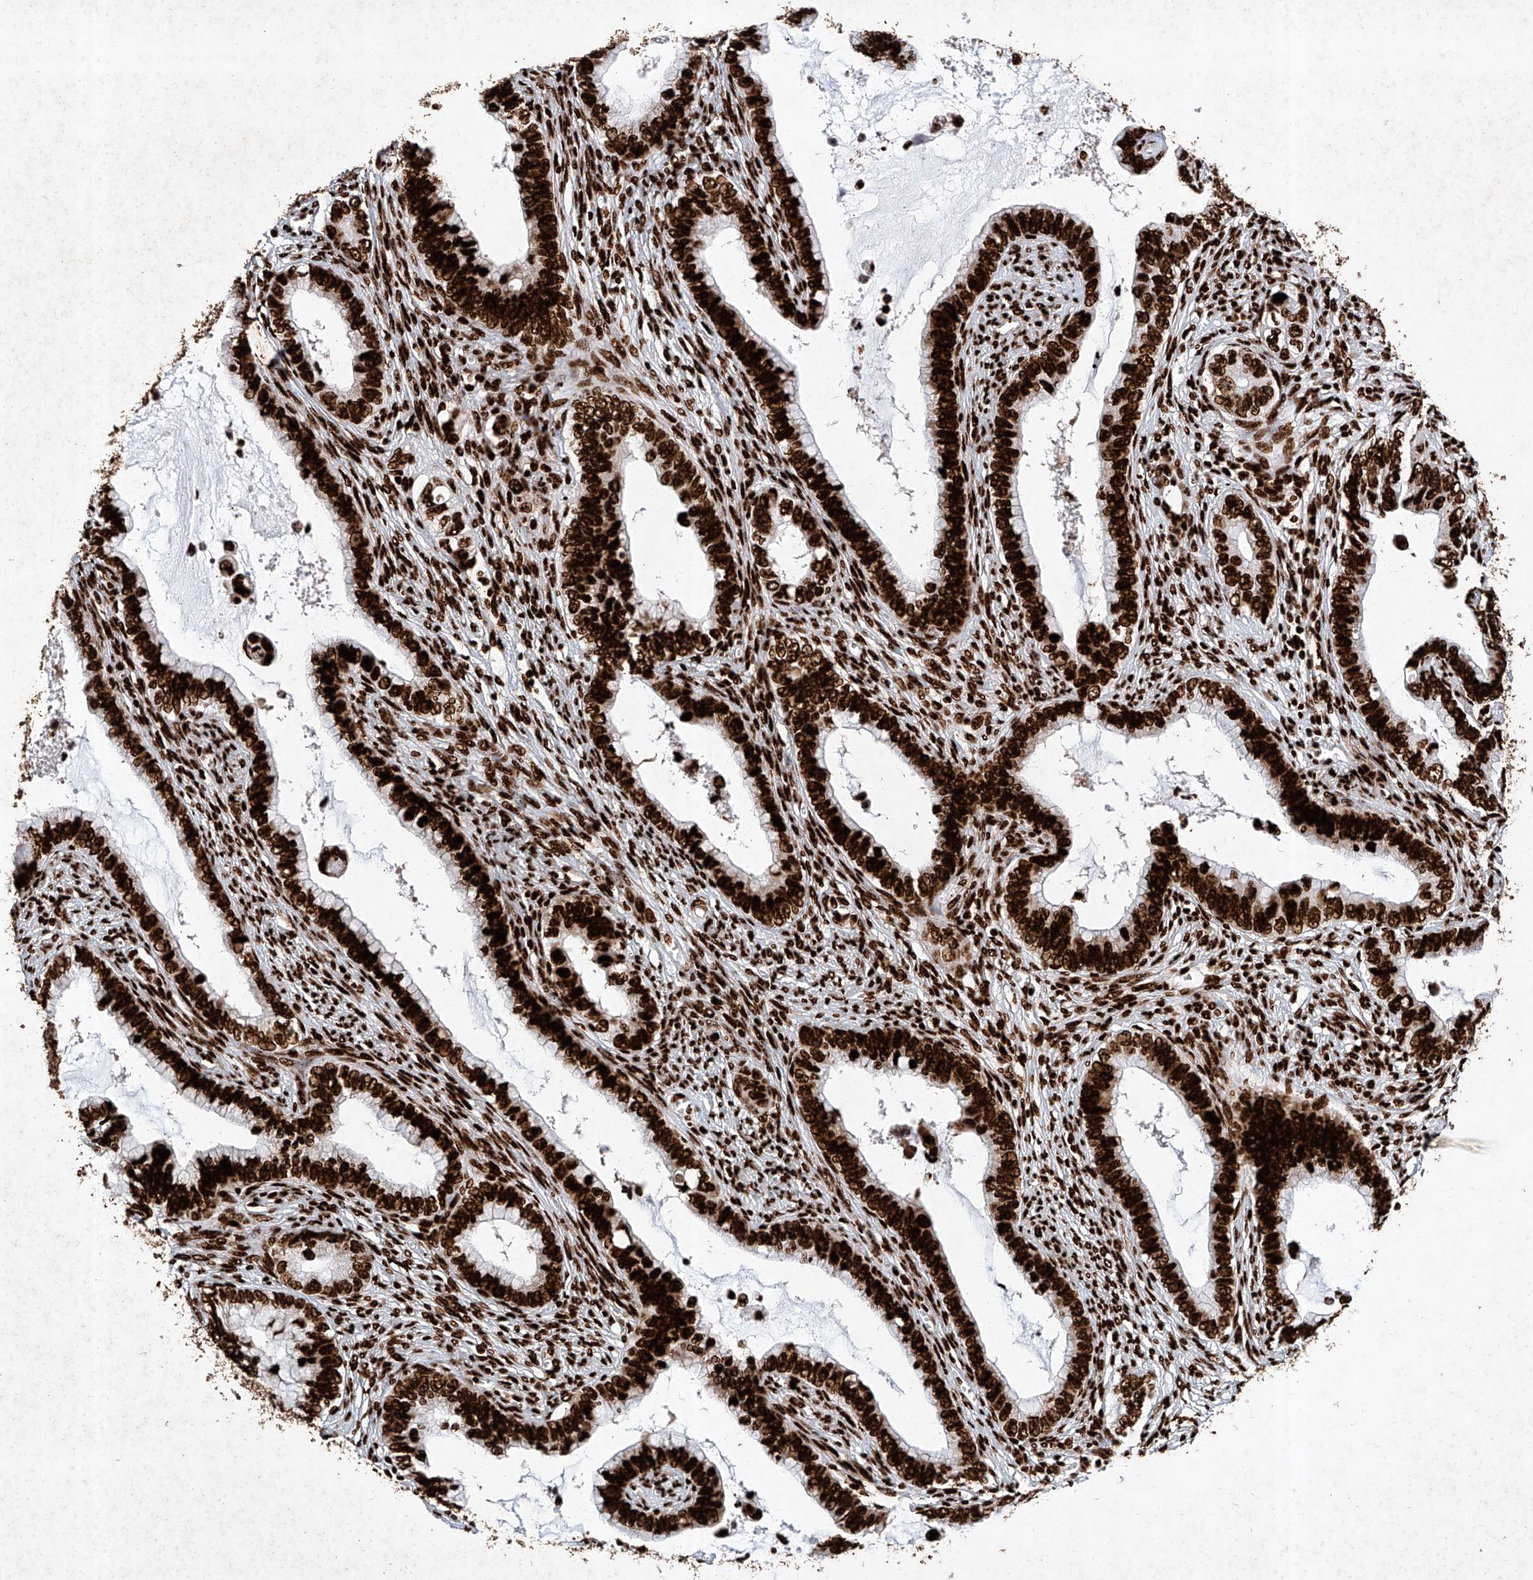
{"staining": {"intensity": "strong", "quantity": ">75%", "location": "nuclear"}, "tissue": "cervical cancer", "cell_type": "Tumor cells", "image_type": "cancer", "snomed": [{"axis": "morphology", "description": "Adenocarcinoma, NOS"}, {"axis": "topography", "description": "Cervix"}], "caption": "Human cervical cancer (adenocarcinoma) stained with a protein marker shows strong staining in tumor cells.", "gene": "SRSF6", "patient": {"sex": "female", "age": 44}}